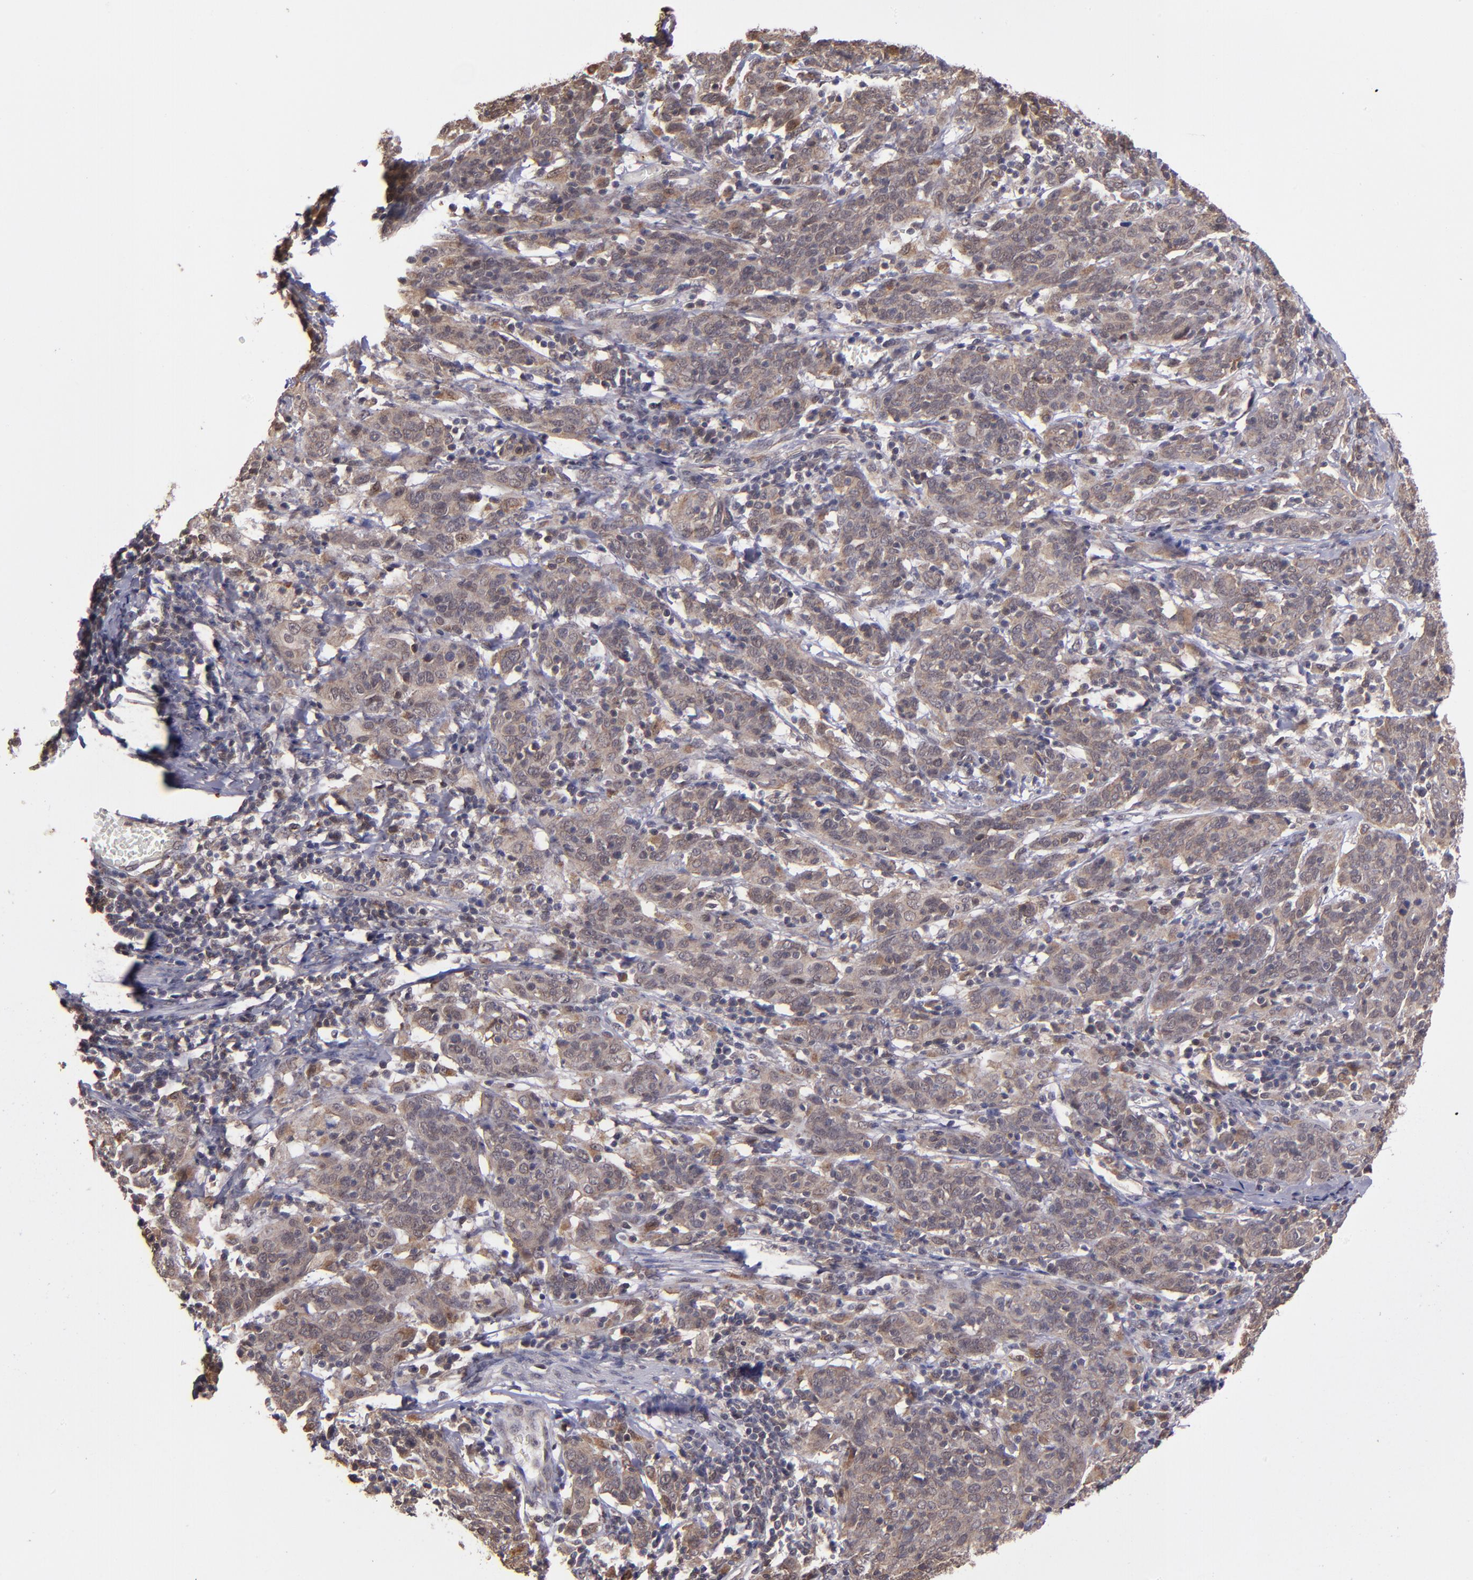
{"staining": {"intensity": "weak", "quantity": ">75%", "location": "cytoplasmic/membranous"}, "tissue": "cervical cancer", "cell_type": "Tumor cells", "image_type": "cancer", "snomed": [{"axis": "morphology", "description": "Normal tissue, NOS"}, {"axis": "morphology", "description": "Squamous cell carcinoma, NOS"}, {"axis": "topography", "description": "Cervix"}], "caption": "Protein analysis of squamous cell carcinoma (cervical) tissue shows weak cytoplasmic/membranous positivity in about >75% of tumor cells.", "gene": "SIPA1L1", "patient": {"sex": "female", "age": 67}}